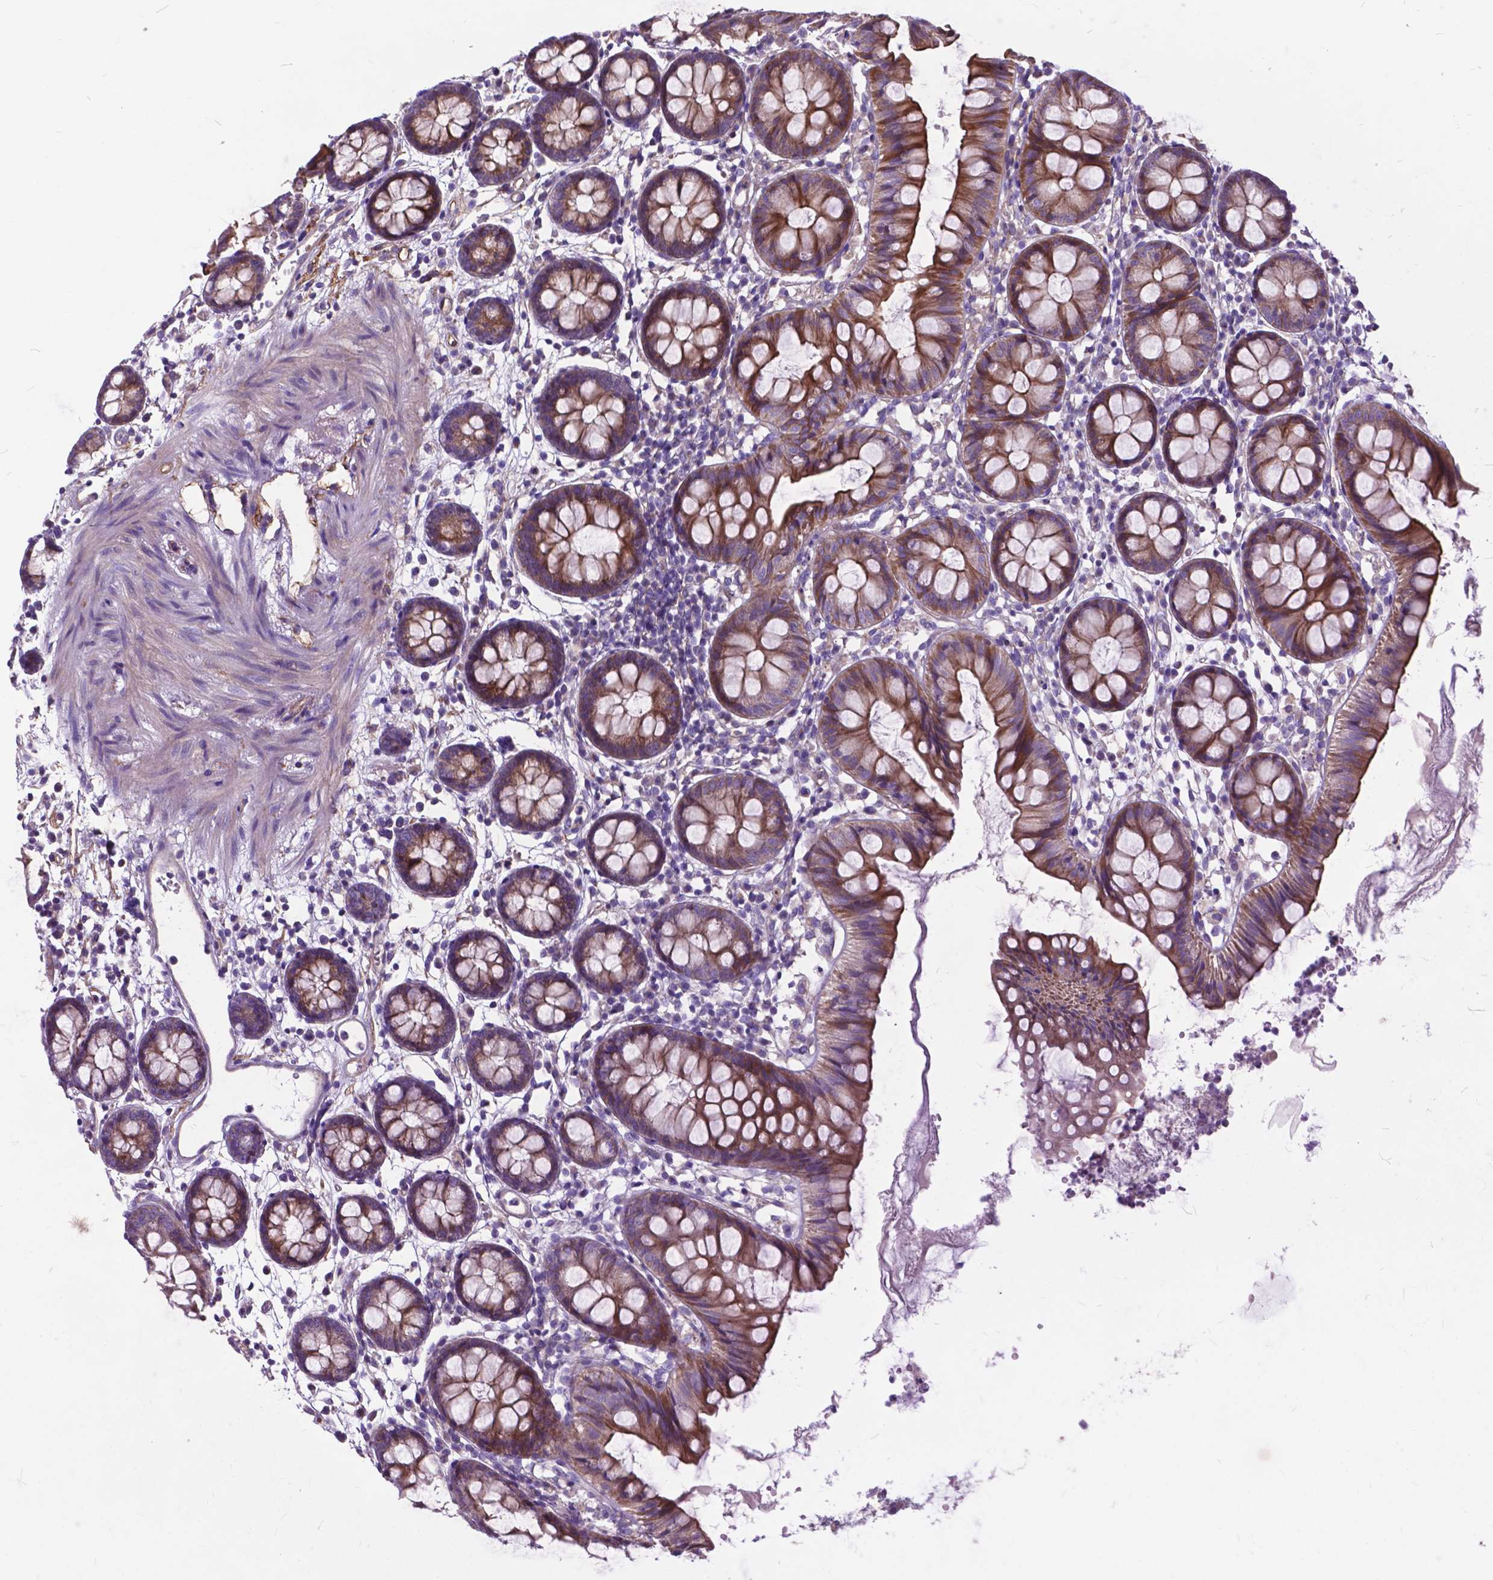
{"staining": {"intensity": "moderate", "quantity": "25%-75%", "location": "cytoplasmic/membranous"}, "tissue": "colon", "cell_type": "Endothelial cells", "image_type": "normal", "snomed": [{"axis": "morphology", "description": "Normal tissue, NOS"}, {"axis": "topography", "description": "Colon"}], "caption": "Approximately 25%-75% of endothelial cells in unremarkable human colon demonstrate moderate cytoplasmic/membranous protein positivity as visualized by brown immunohistochemical staining.", "gene": "FLT4", "patient": {"sex": "female", "age": 84}}